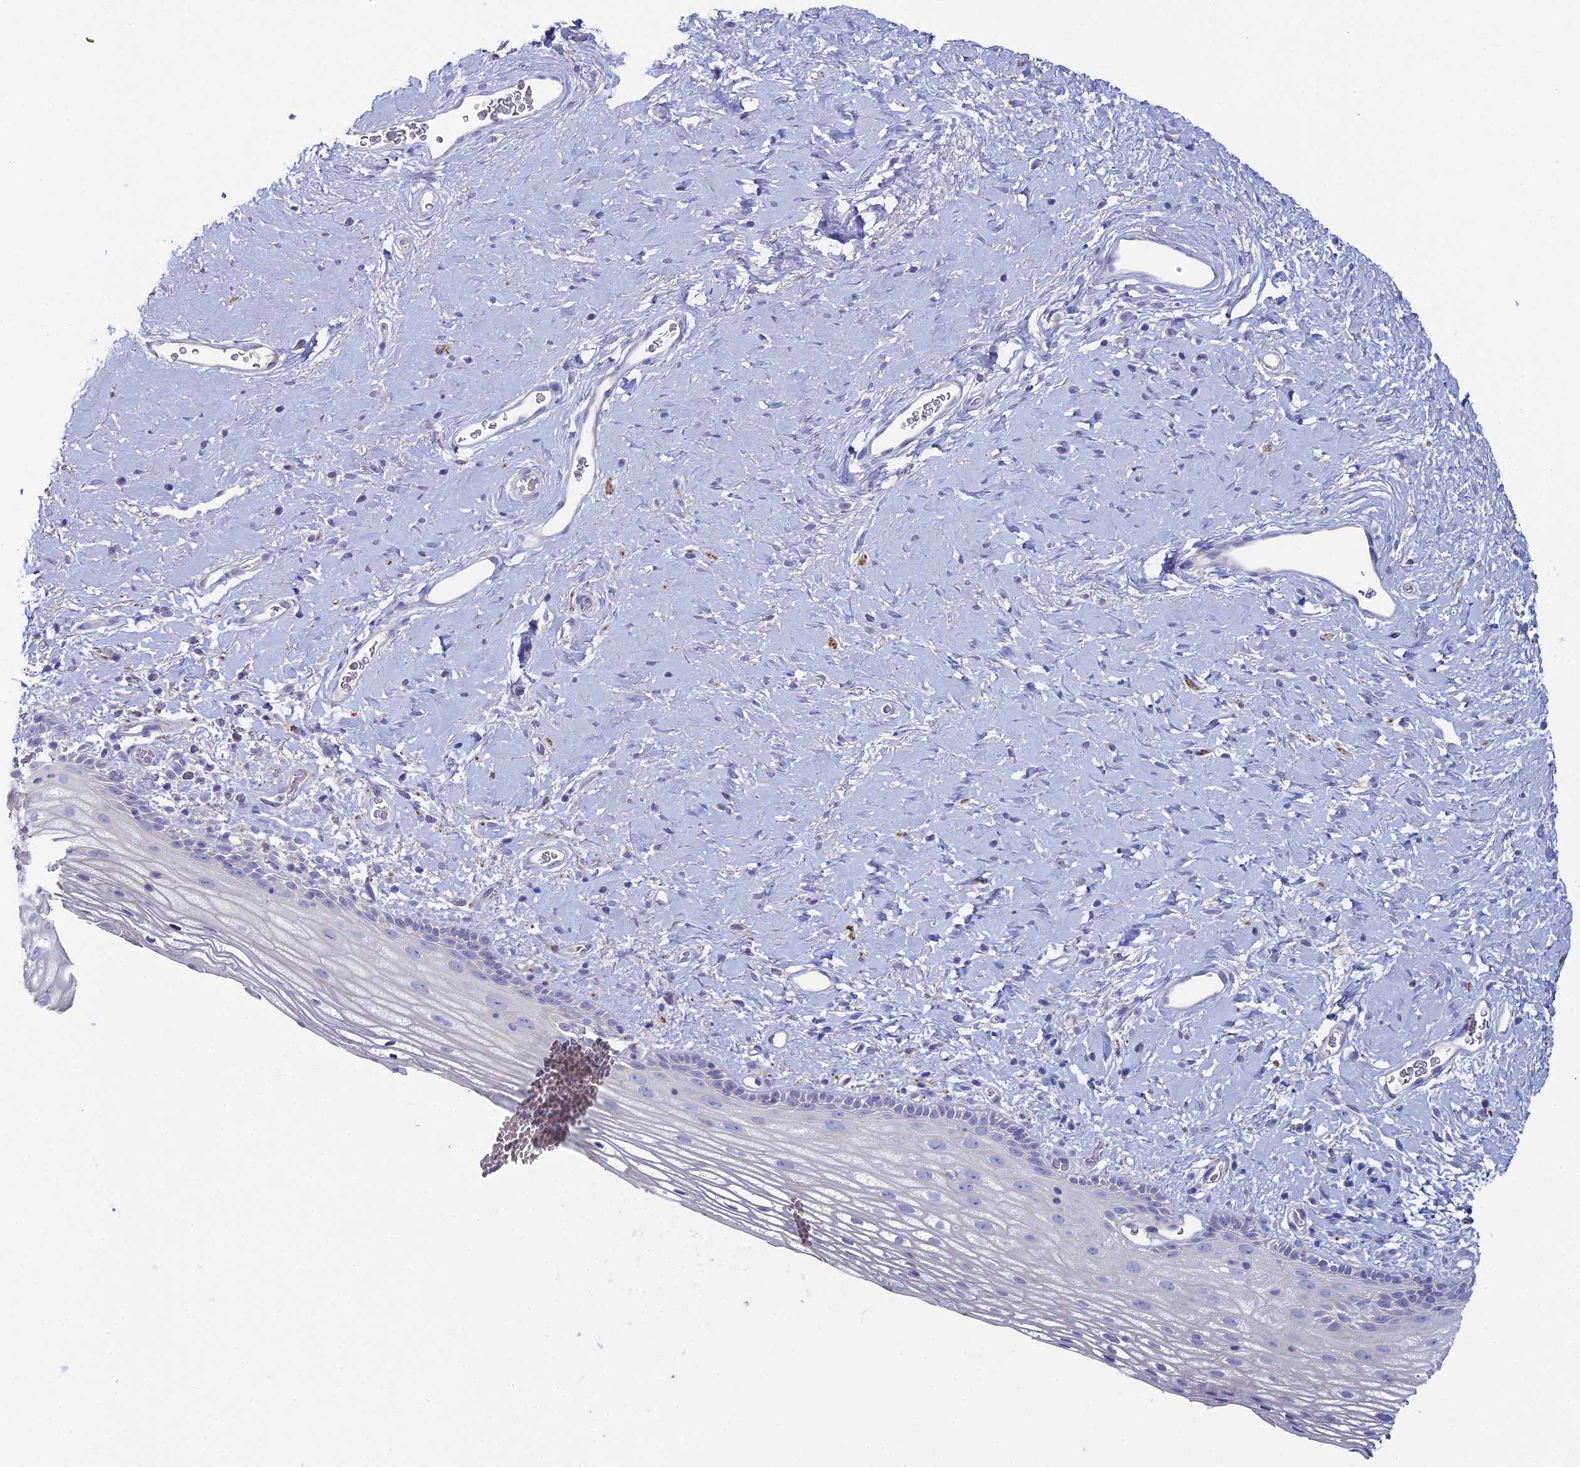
{"staining": {"intensity": "negative", "quantity": "none", "location": "none"}, "tissue": "vagina", "cell_type": "Squamous epithelial cells", "image_type": "normal", "snomed": [{"axis": "morphology", "description": "Normal tissue, NOS"}, {"axis": "morphology", "description": "Adenocarcinoma, NOS"}, {"axis": "topography", "description": "Rectum"}, {"axis": "topography", "description": "Vagina"}], "caption": "Immunohistochemistry (IHC) of normal vagina reveals no positivity in squamous epithelial cells. (DAB (3,3'-diaminobenzidine) immunohistochemistry (IHC) visualized using brightfield microscopy, high magnification).", "gene": "NCAM1", "patient": {"sex": "female", "age": 71}}